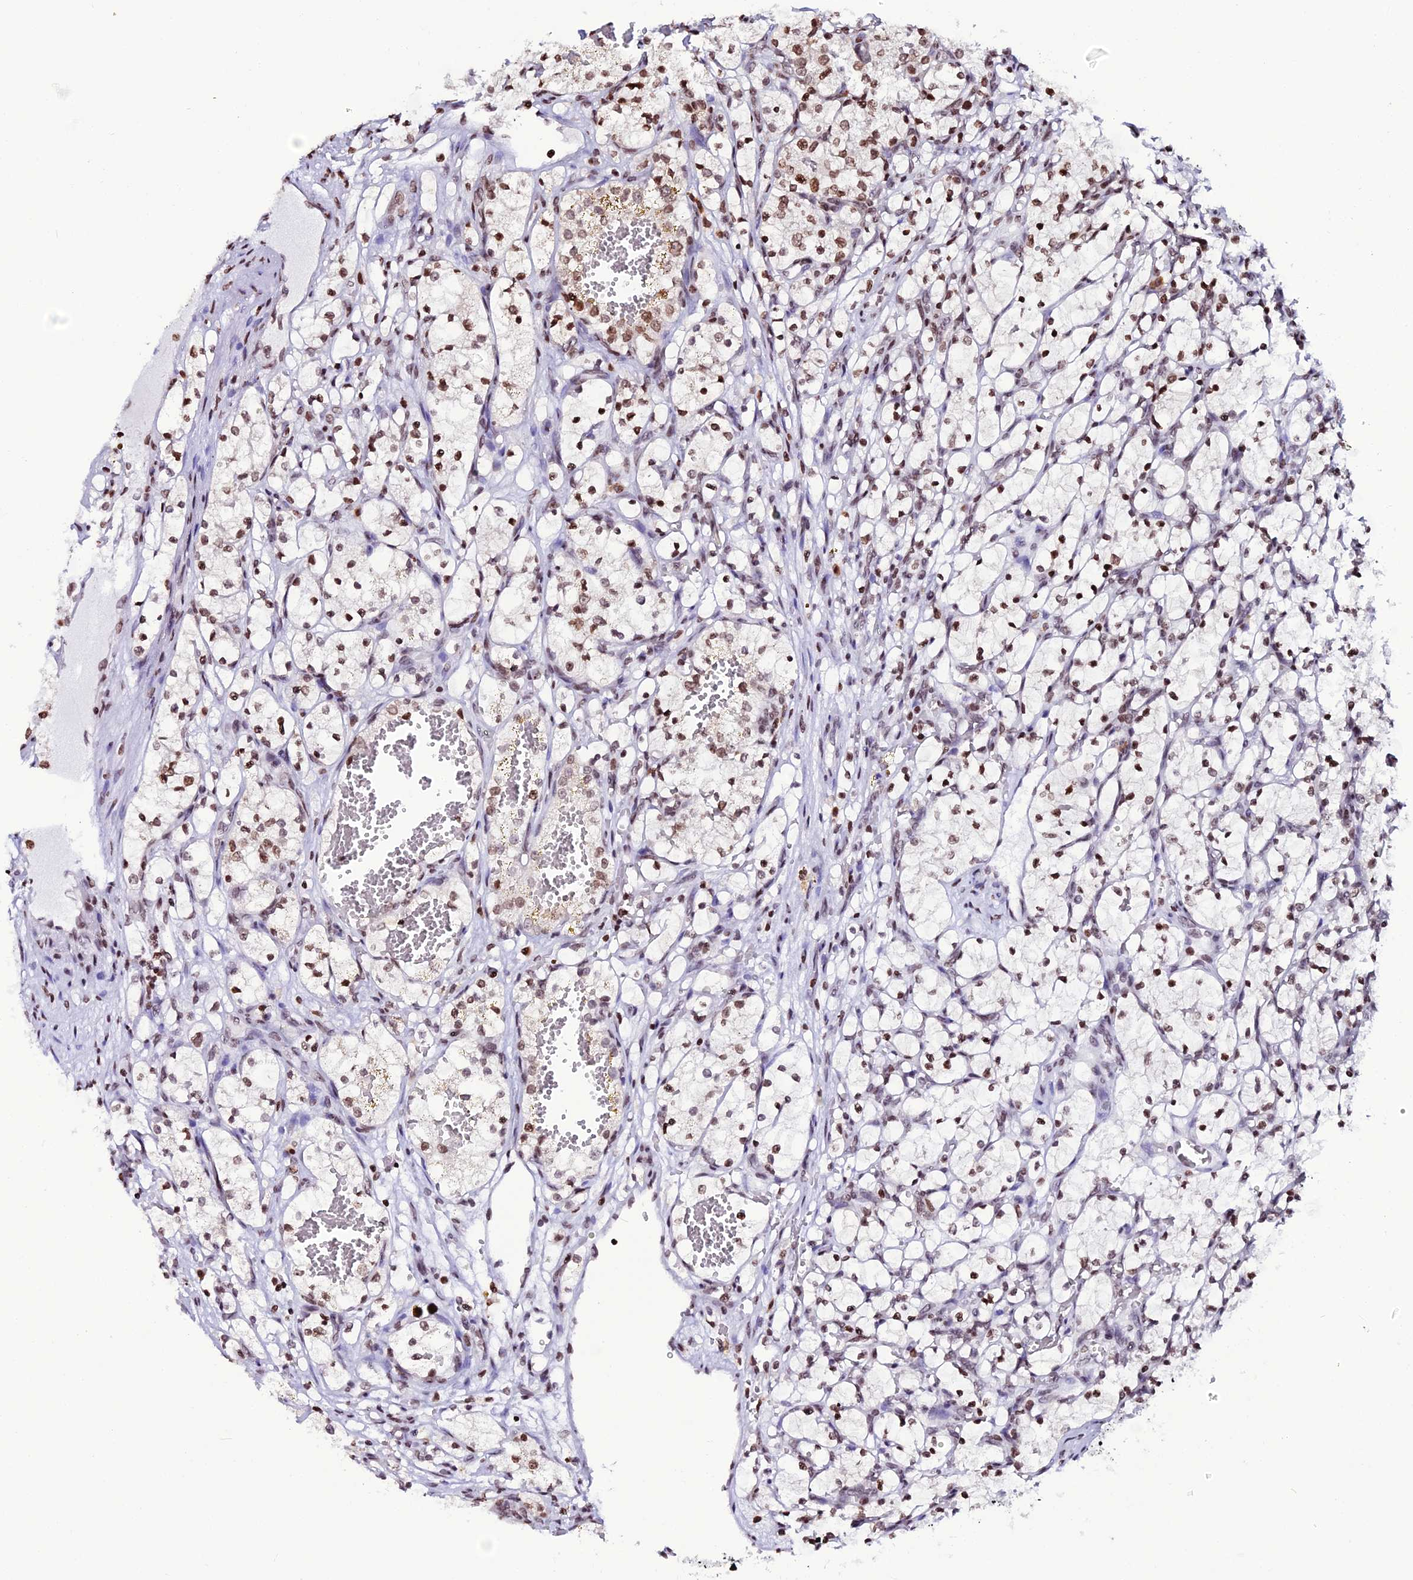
{"staining": {"intensity": "moderate", "quantity": ">75%", "location": "nuclear"}, "tissue": "renal cancer", "cell_type": "Tumor cells", "image_type": "cancer", "snomed": [{"axis": "morphology", "description": "Adenocarcinoma, NOS"}, {"axis": "topography", "description": "Kidney"}], "caption": "Human adenocarcinoma (renal) stained for a protein (brown) displays moderate nuclear positive positivity in approximately >75% of tumor cells.", "gene": "MACROH2A2", "patient": {"sex": "female", "age": 69}}